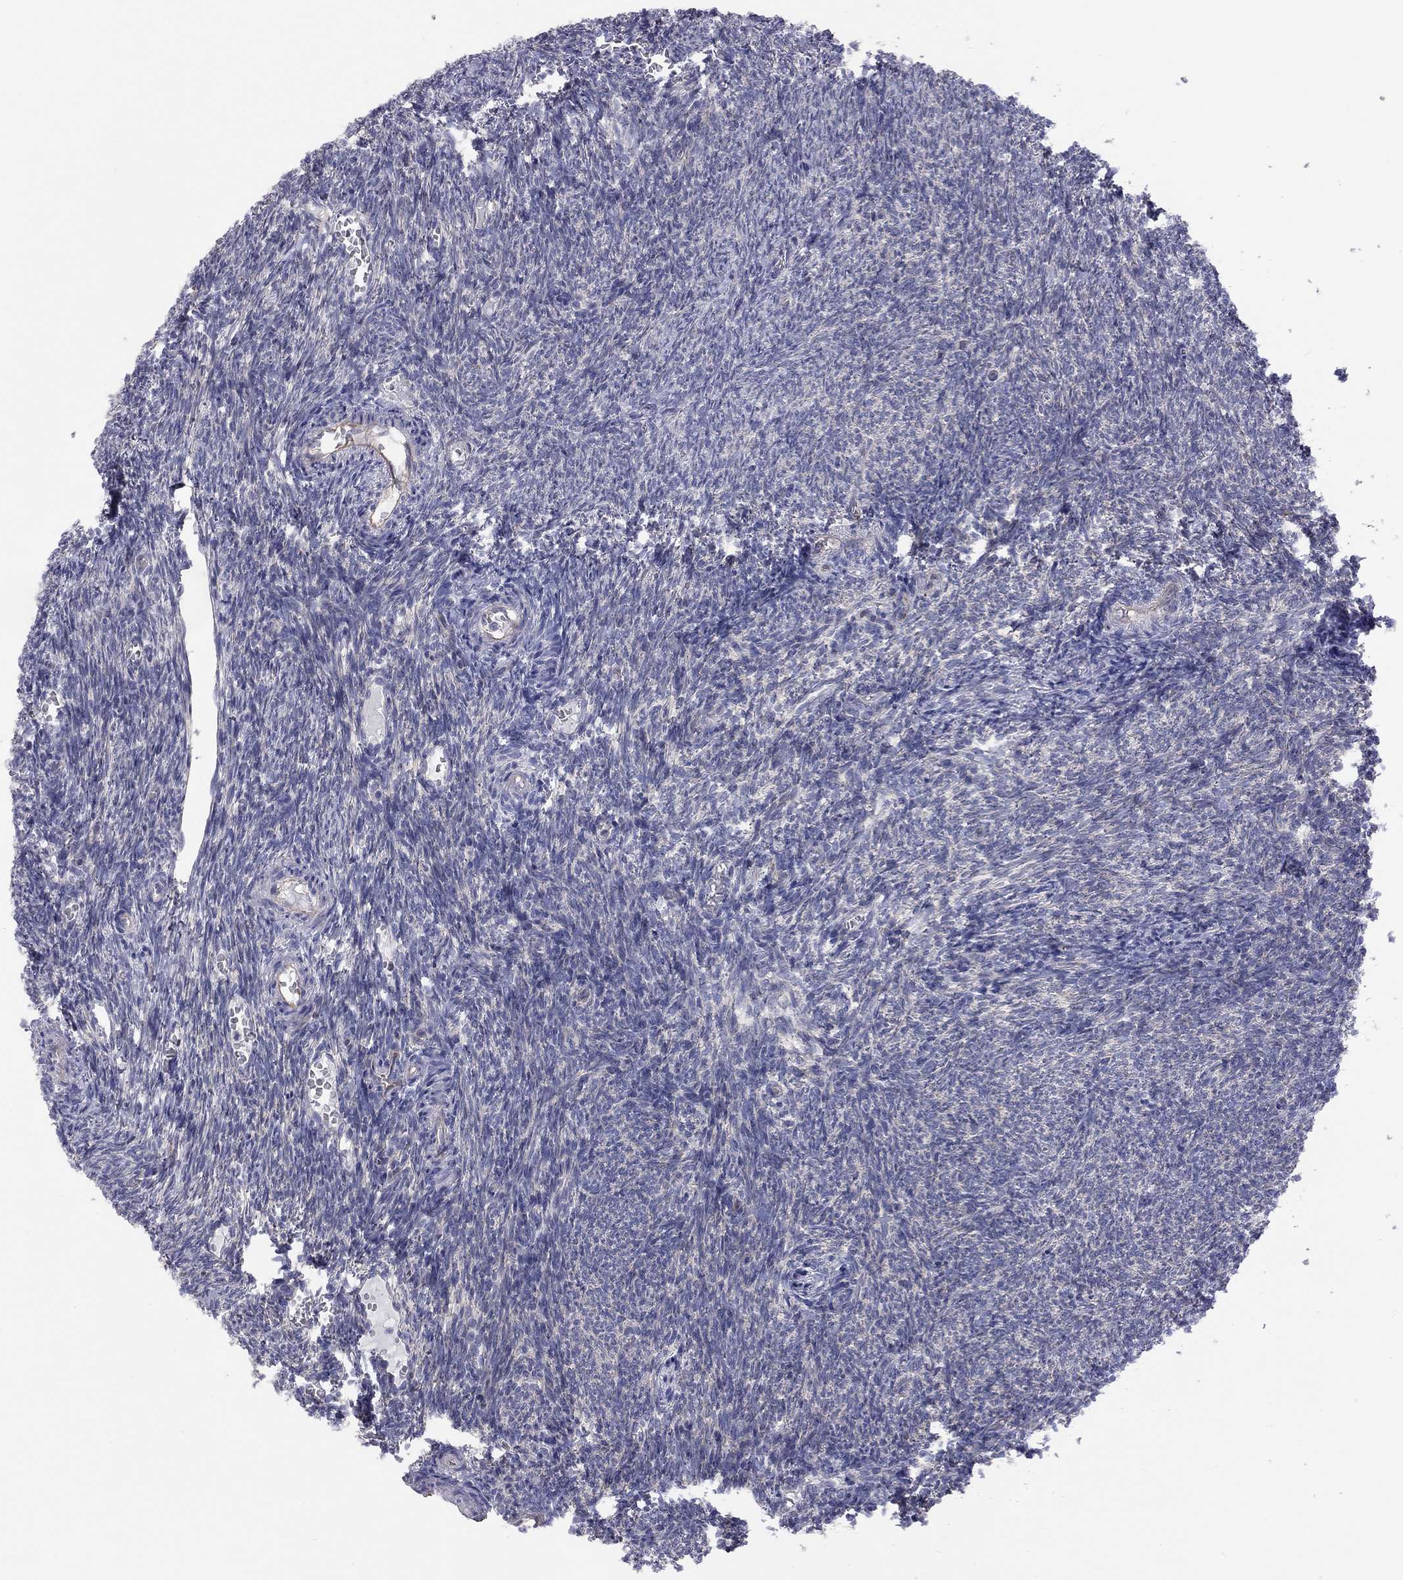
{"staining": {"intensity": "negative", "quantity": "none", "location": "none"}, "tissue": "ovary", "cell_type": "Follicle cells", "image_type": "normal", "snomed": [{"axis": "morphology", "description": "Normal tissue, NOS"}, {"axis": "topography", "description": "Ovary"}], "caption": "Benign ovary was stained to show a protein in brown. There is no significant expression in follicle cells.", "gene": "GPRC5B", "patient": {"sex": "female", "age": 39}}